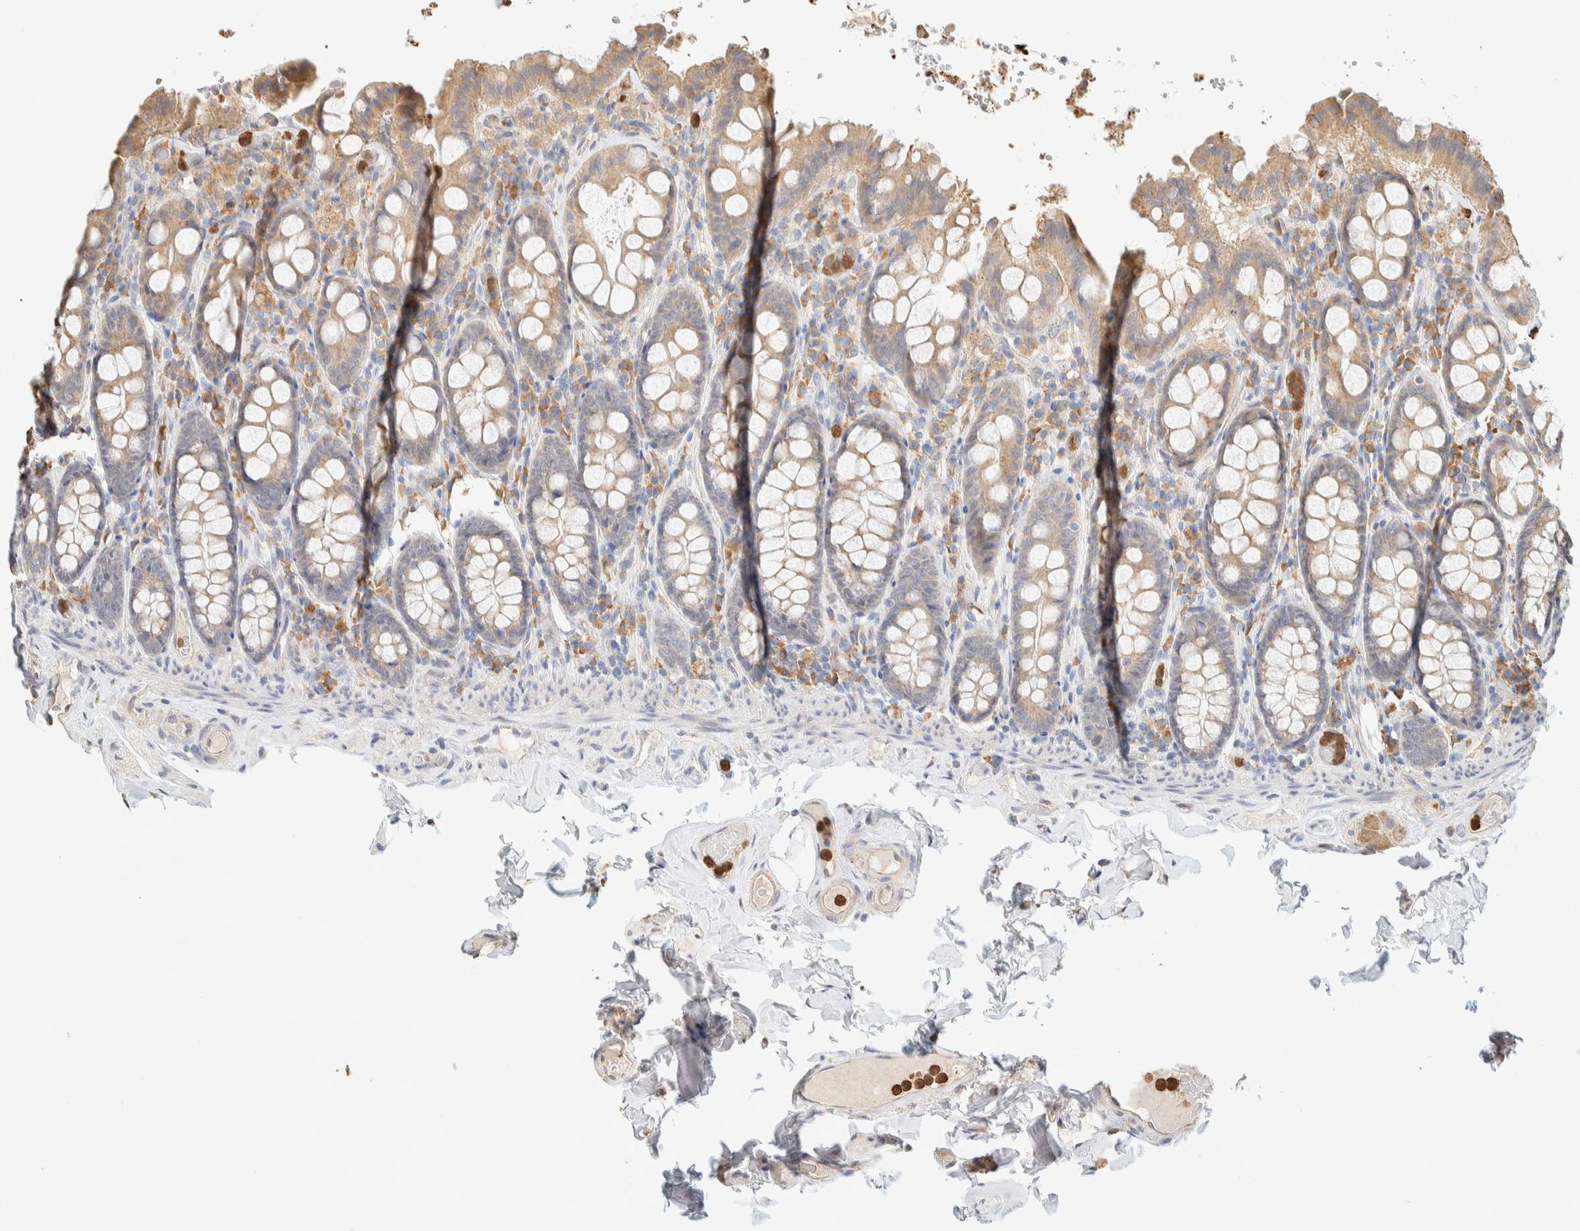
{"staining": {"intensity": "weak", "quantity": ">75%", "location": "cytoplasmic/membranous"}, "tissue": "colon", "cell_type": "Endothelial cells", "image_type": "normal", "snomed": [{"axis": "morphology", "description": "Normal tissue, NOS"}, {"axis": "topography", "description": "Colon"}, {"axis": "topography", "description": "Peripheral nerve tissue"}], "caption": "Immunohistochemical staining of benign human colon displays >75% levels of weak cytoplasmic/membranous protein staining in about >75% of endothelial cells.", "gene": "TTC3", "patient": {"sex": "female", "age": 61}}